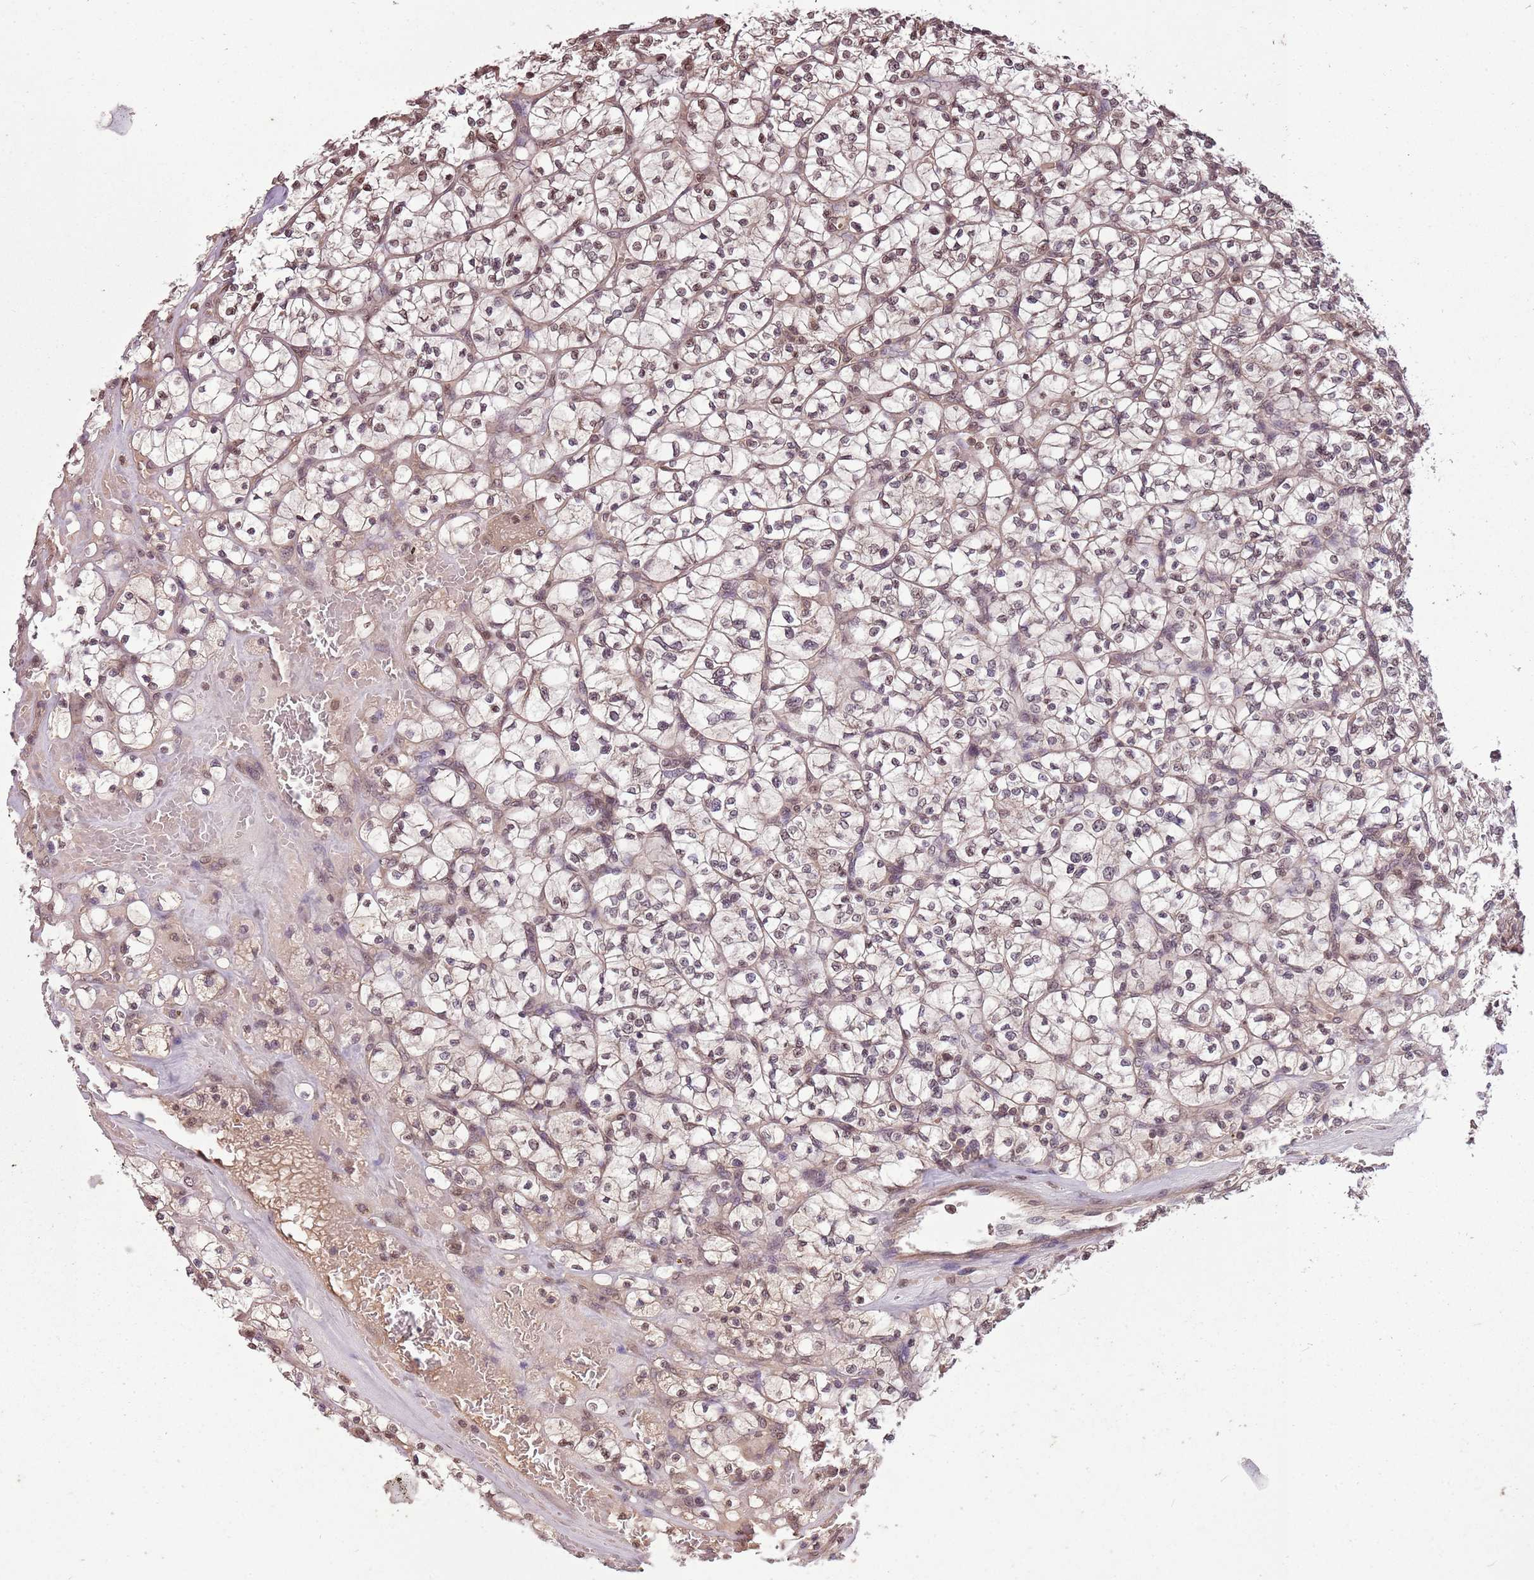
{"staining": {"intensity": "weak", "quantity": ">75%", "location": "cytoplasmic/membranous,nuclear"}, "tissue": "renal cancer", "cell_type": "Tumor cells", "image_type": "cancer", "snomed": [{"axis": "morphology", "description": "Adenocarcinoma, NOS"}, {"axis": "topography", "description": "Kidney"}], "caption": "This micrograph displays immunohistochemistry (IHC) staining of renal cancer (adenocarcinoma), with low weak cytoplasmic/membranous and nuclear staining in approximately >75% of tumor cells.", "gene": "CAPN9", "patient": {"sex": "female", "age": 64}}